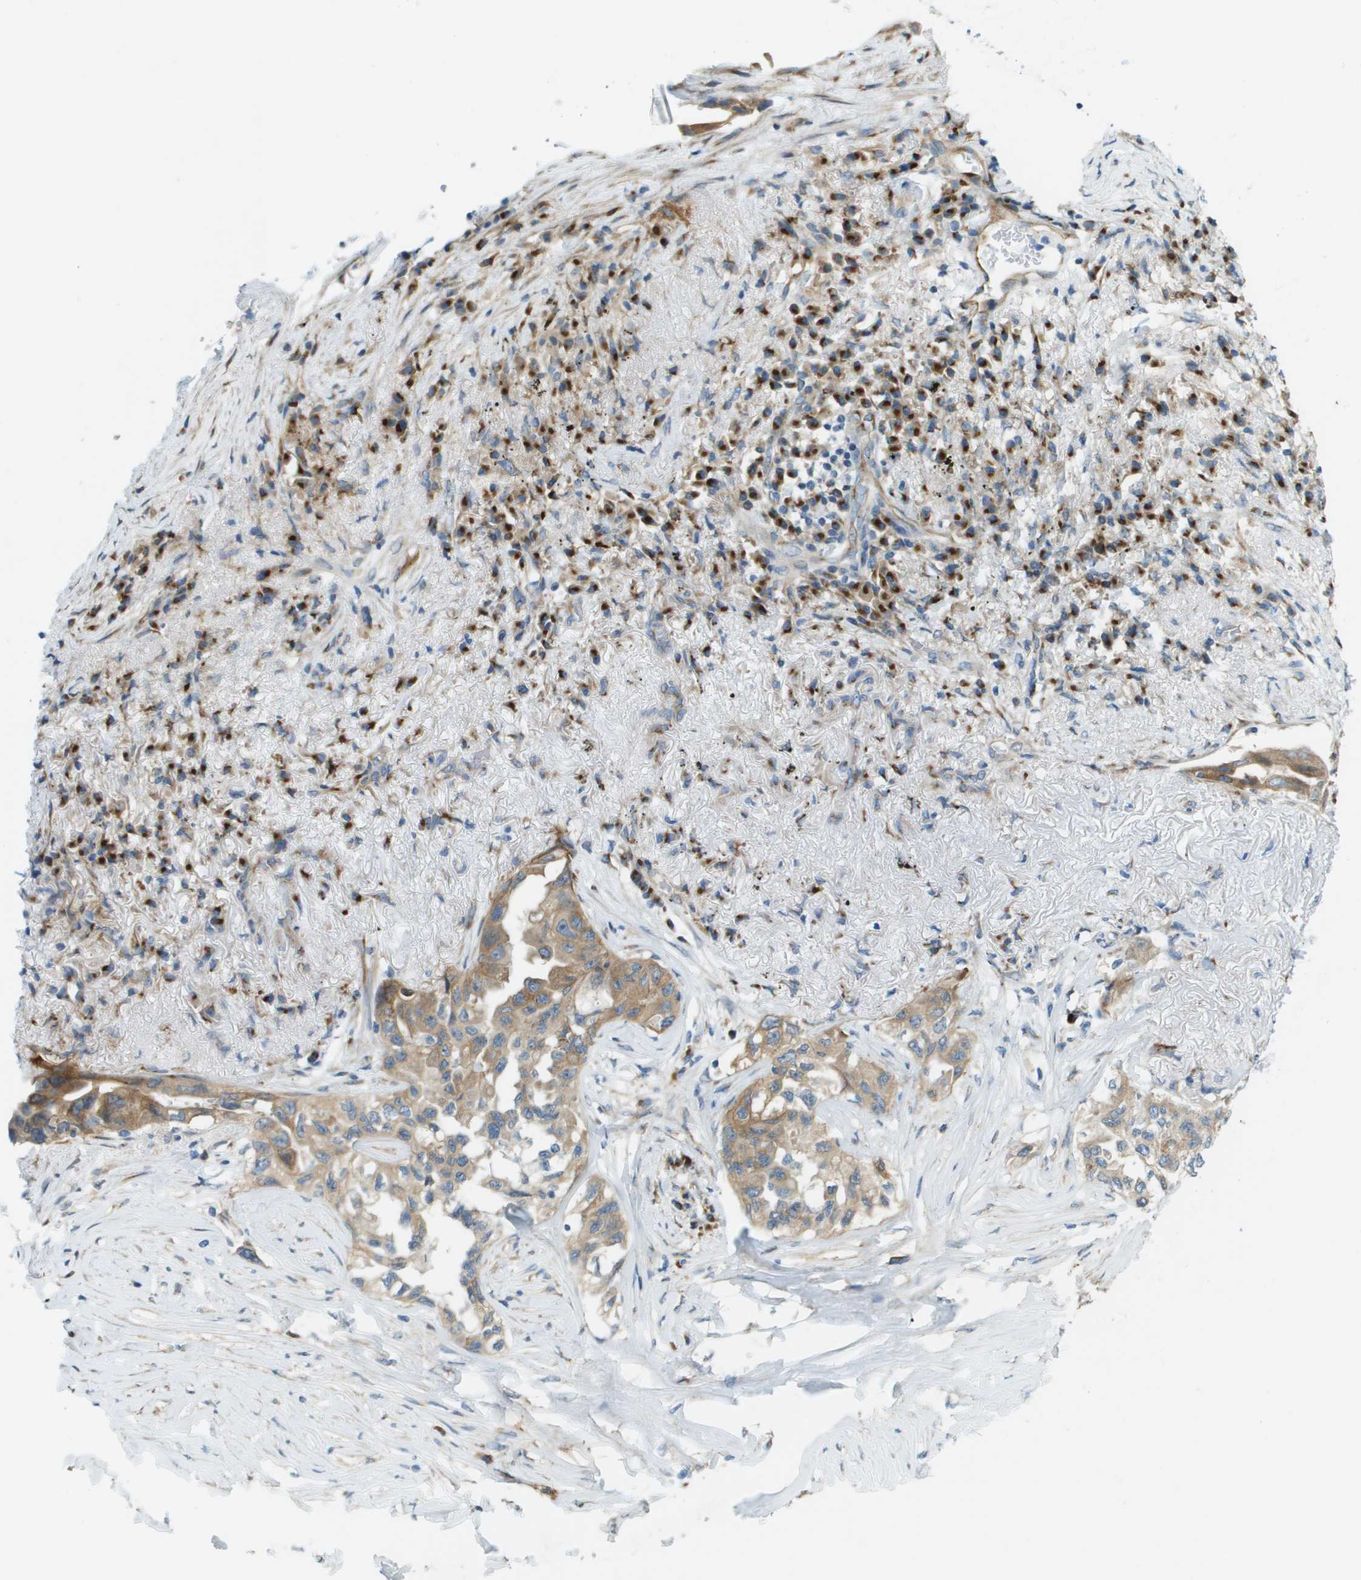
{"staining": {"intensity": "moderate", "quantity": ">75%", "location": "cytoplasmic/membranous"}, "tissue": "lung cancer", "cell_type": "Tumor cells", "image_type": "cancer", "snomed": [{"axis": "morphology", "description": "Adenocarcinoma, NOS"}, {"axis": "topography", "description": "Lung"}], "caption": "A brown stain shows moderate cytoplasmic/membranous expression of a protein in lung cancer (adenocarcinoma) tumor cells. The staining is performed using DAB (3,3'-diaminobenzidine) brown chromogen to label protein expression. The nuclei are counter-stained blue using hematoxylin.", "gene": "ACBD3", "patient": {"sex": "female", "age": 51}}